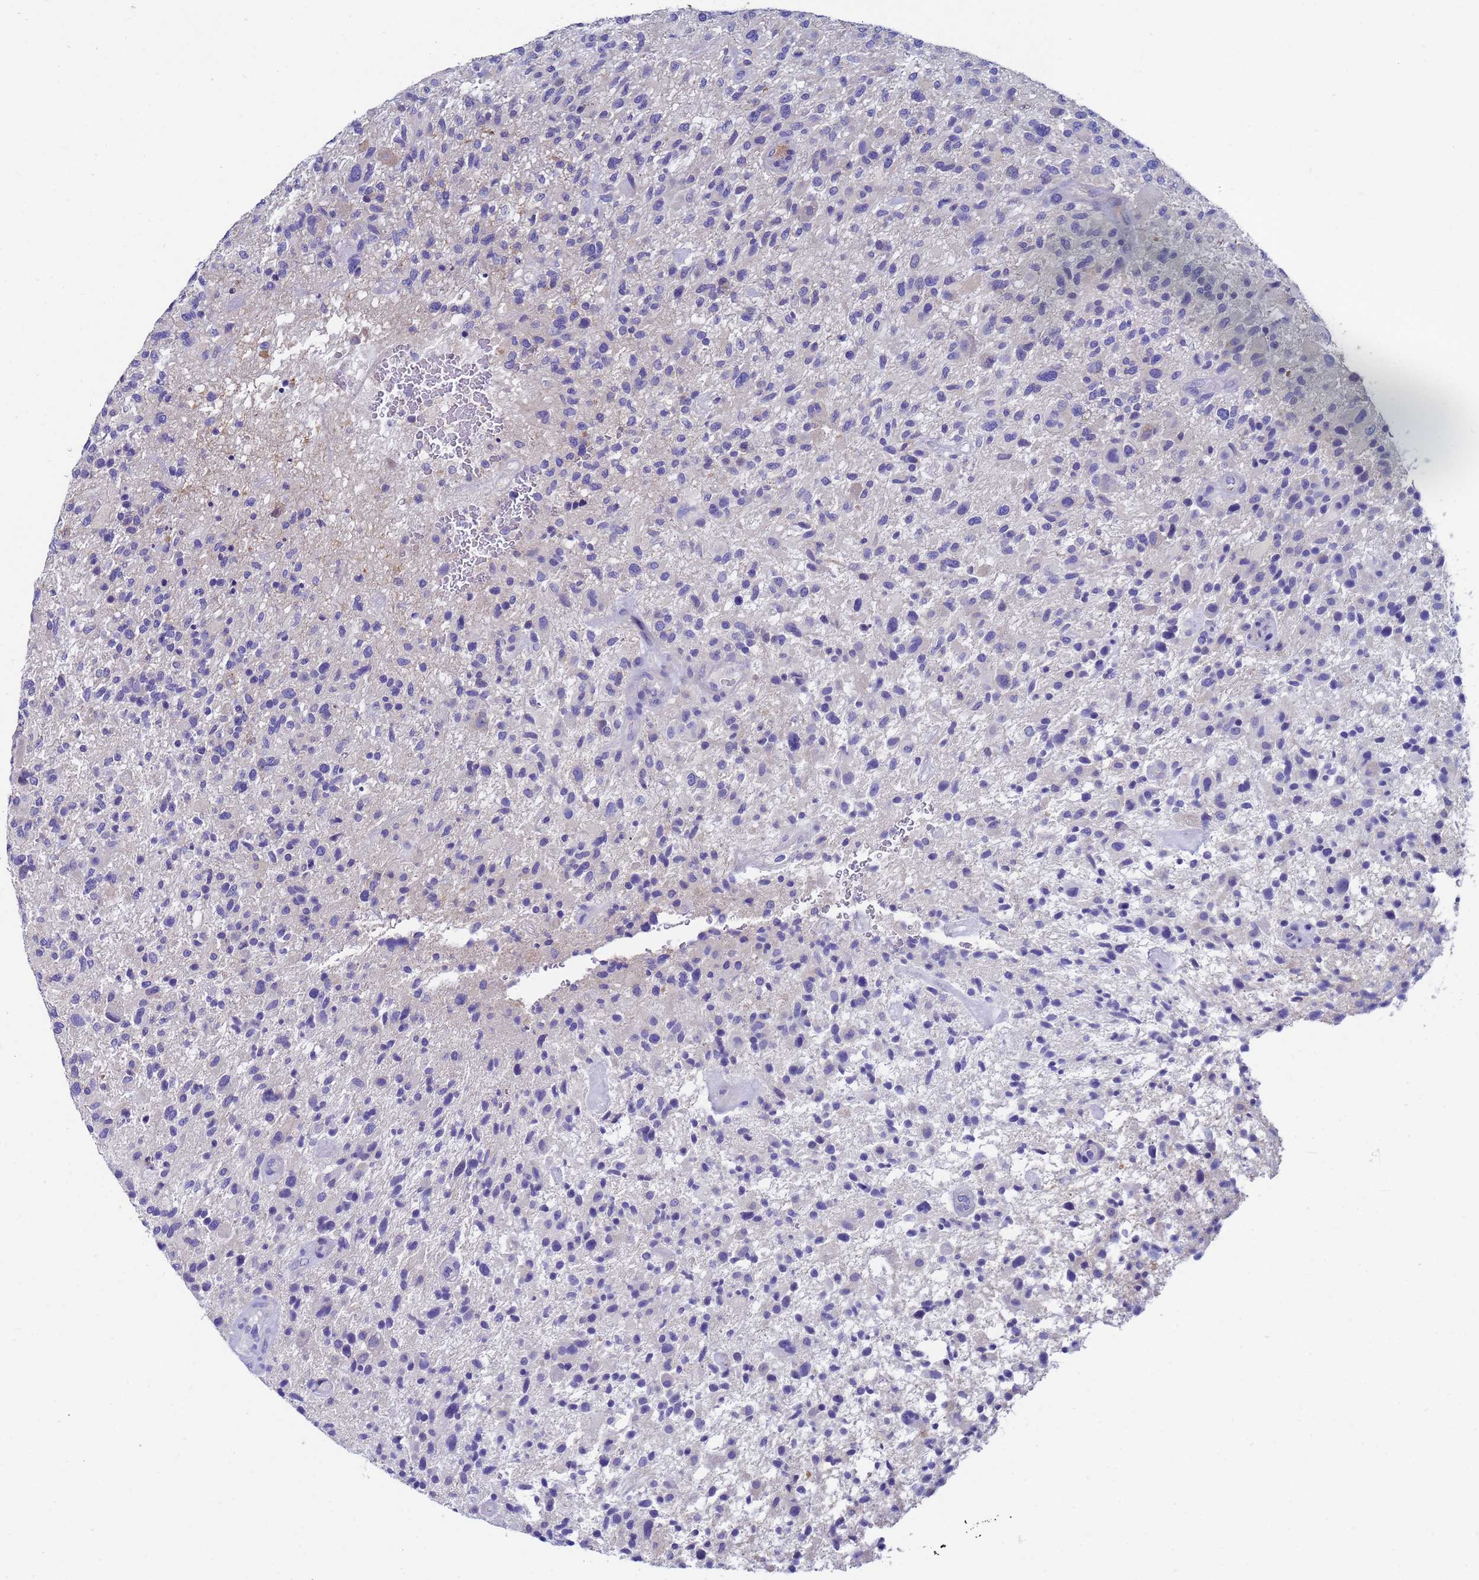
{"staining": {"intensity": "negative", "quantity": "none", "location": "none"}, "tissue": "glioma", "cell_type": "Tumor cells", "image_type": "cancer", "snomed": [{"axis": "morphology", "description": "Glioma, malignant, High grade"}, {"axis": "topography", "description": "Brain"}], "caption": "Immunohistochemistry histopathology image of glioma stained for a protein (brown), which displays no expression in tumor cells.", "gene": "UBE2O", "patient": {"sex": "male", "age": 47}}